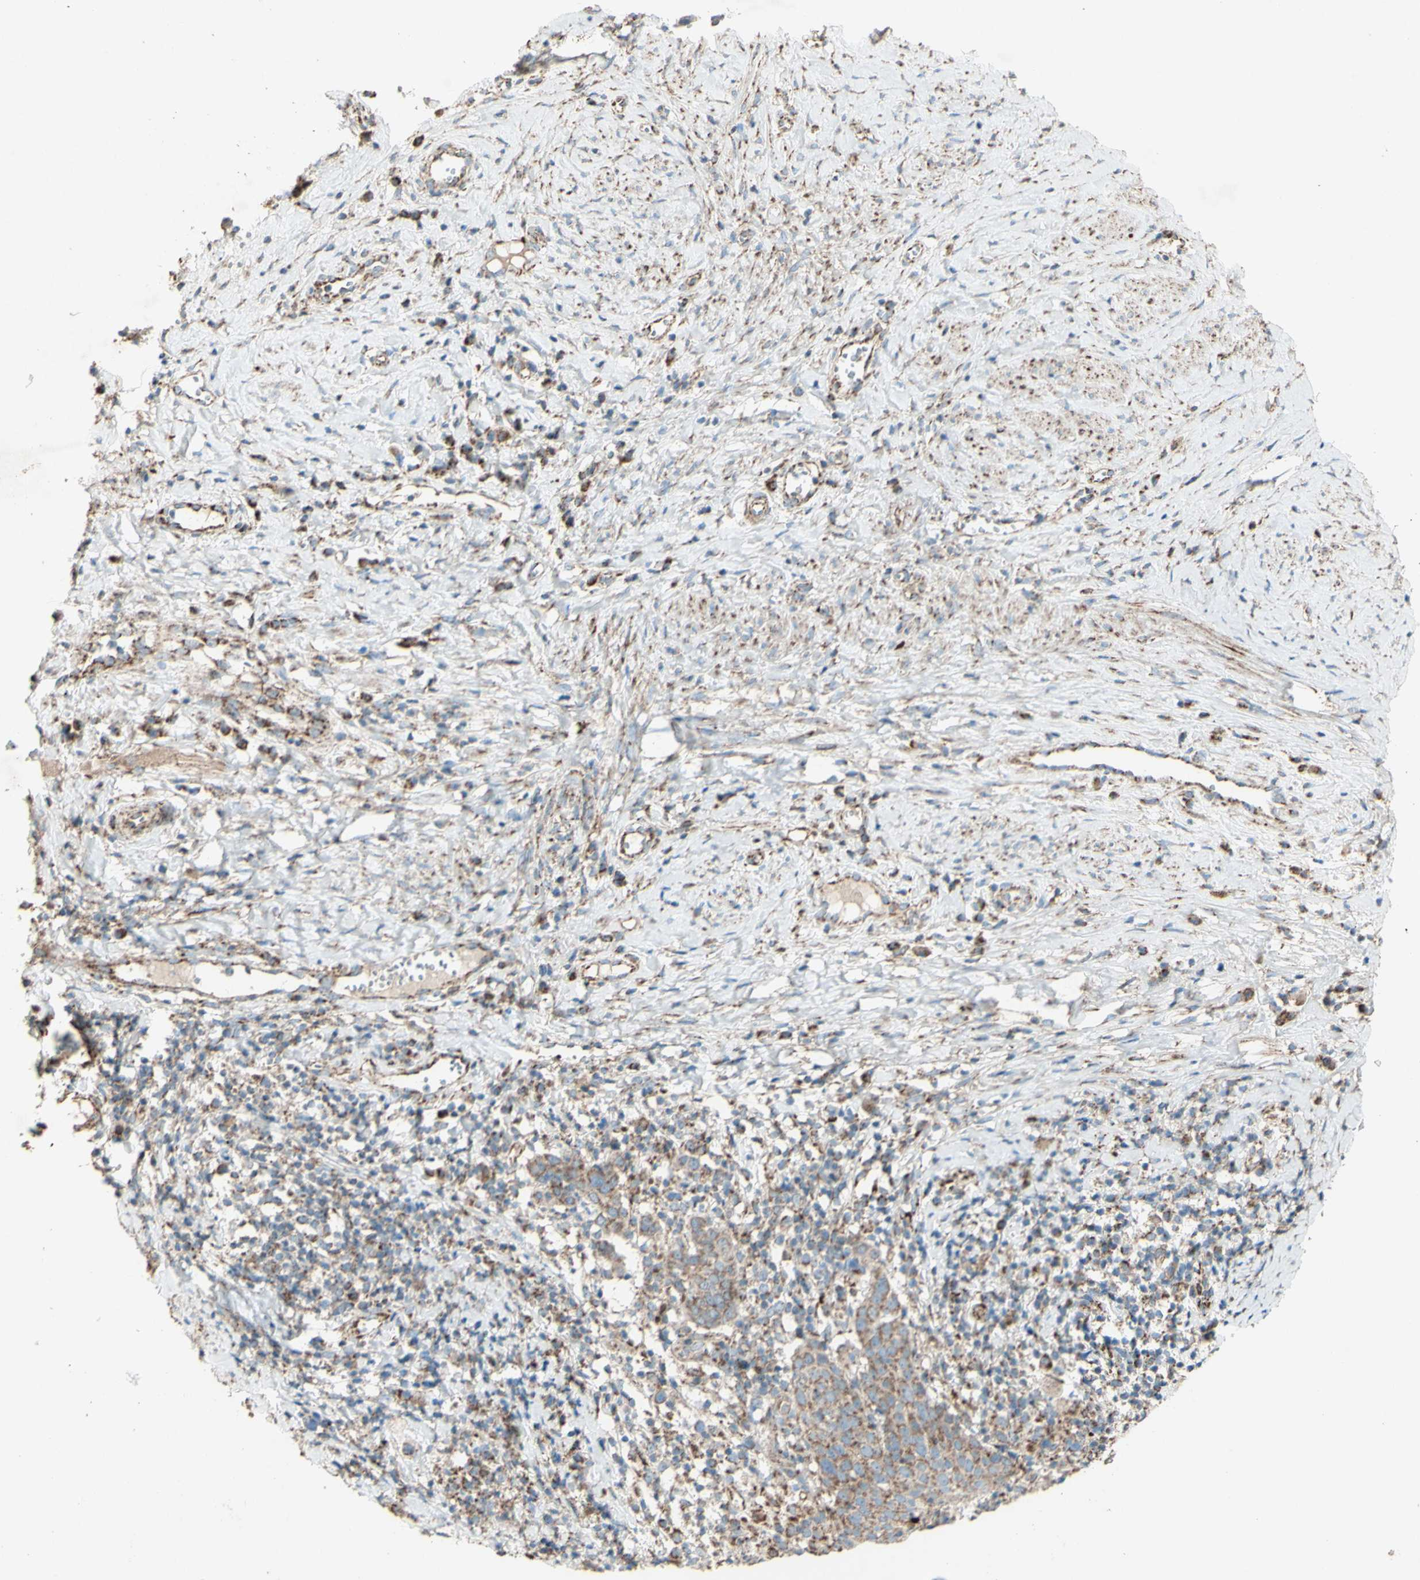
{"staining": {"intensity": "moderate", "quantity": ">75%", "location": "cytoplasmic/membranous"}, "tissue": "cervical cancer", "cell_type": "Tumor cells", "image_type": "cancer", "snomed": [{"axis": "morphology", "description": "Squamous cell carcinoma, NOS"}, {"axis": "topography", "description": "Cervix"}], "caption": "Protein staining of squamous cell carcinoma (cervical) tissue demonstrates moderate cytoplasmic/membranous staining in approximately >75% of tumor cells.", "gene": "RHOT1", "patient": {"sex": "female", "age": 40}}